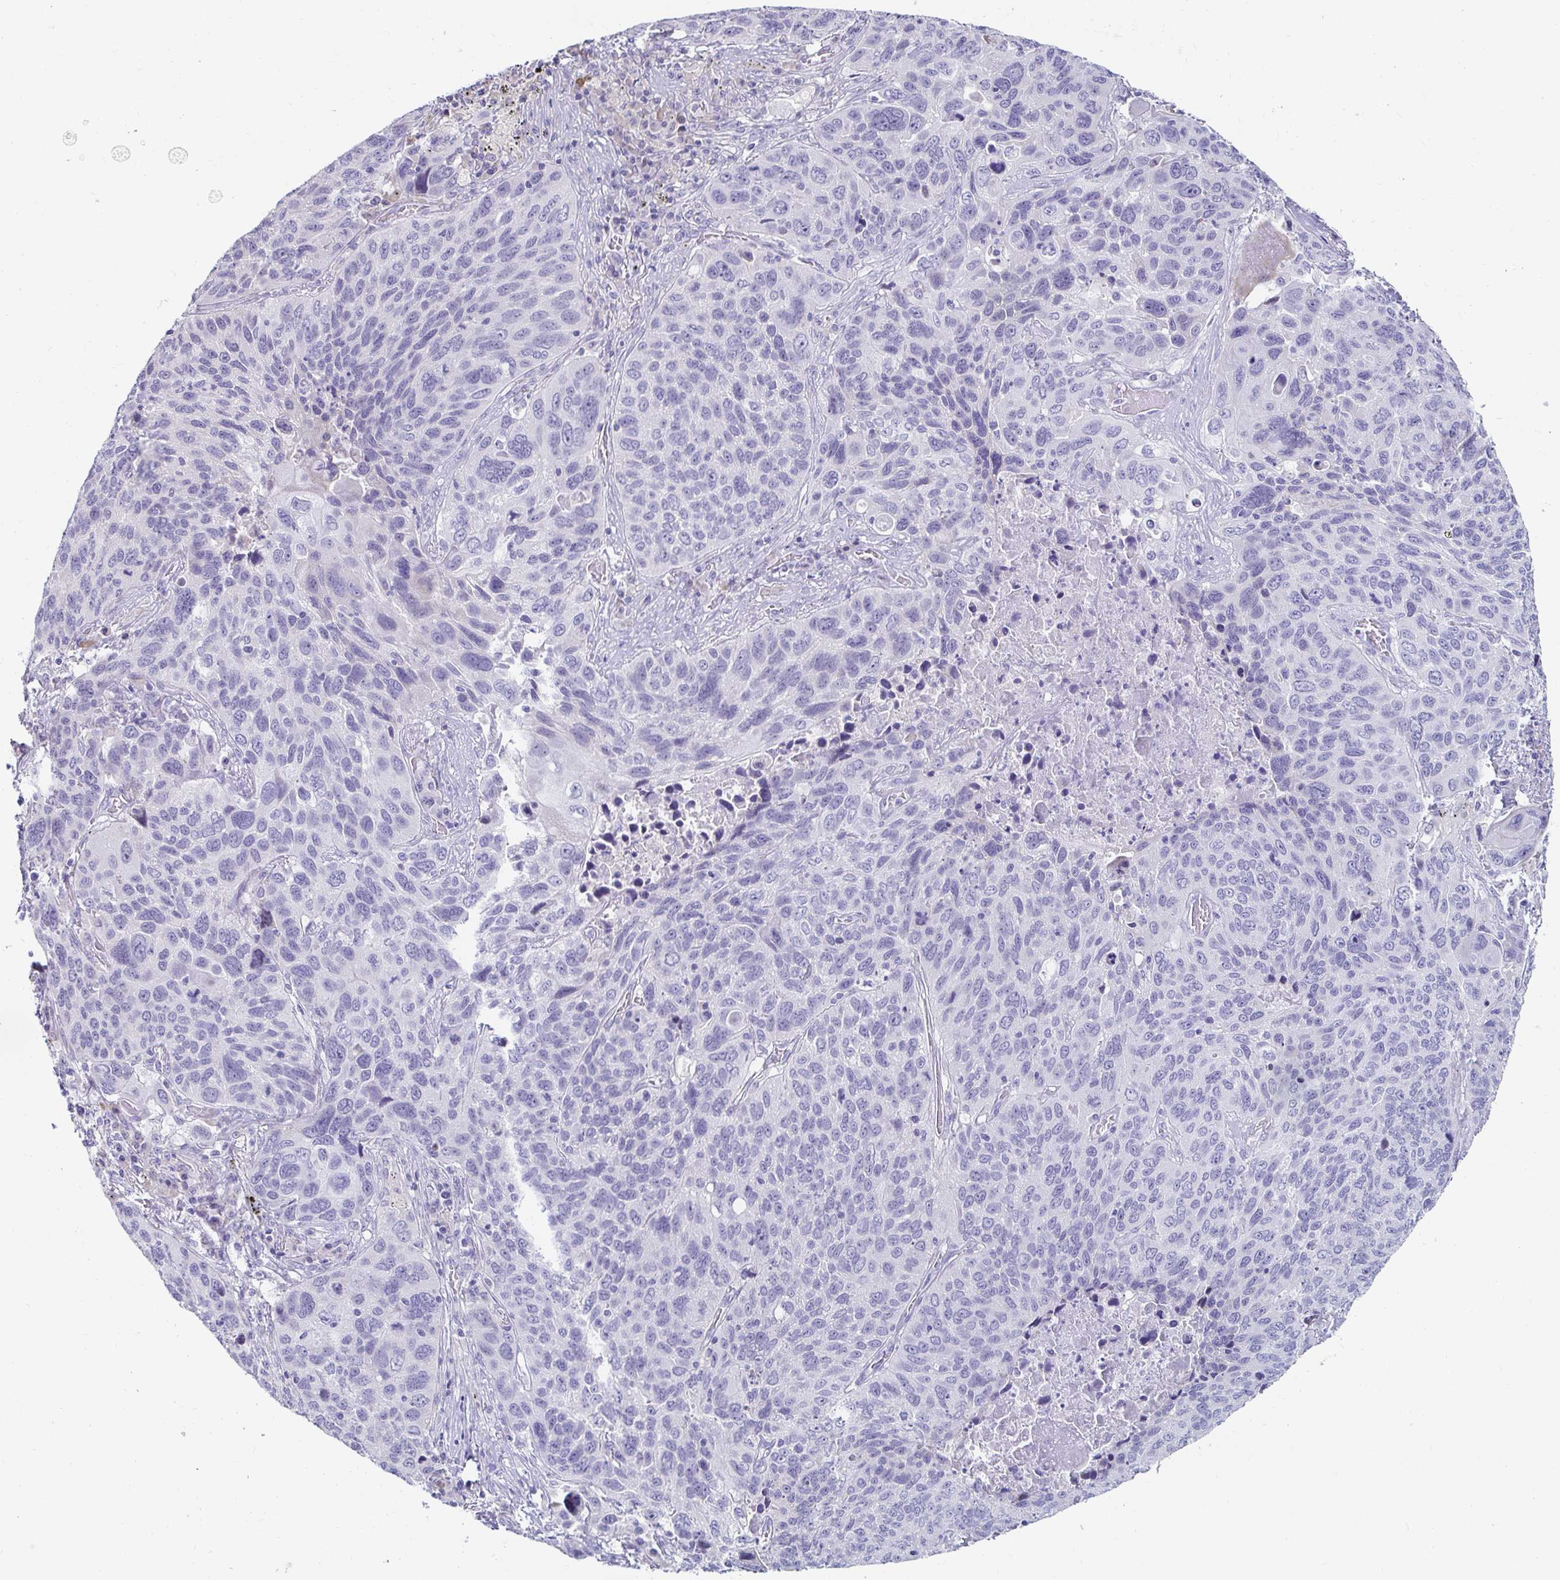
{"staining": {"intensity": "negative", "quantity": "none", "location": "none"}, "tissue": "lung cancer", "cell_type": "Tumor cells", "image_type": "cancer", "snomed": [{"axis": "morphology", "description": "Squamous cell carcinoma, NOS"}, {"axis": "topography", "description": "Lung"}], "caption": "DAB (3,3'-diaminobenzidine) immunohistochemical staining of lung squamous cell carcinoma shows no significant staining in tumor cells. (DAB (3,3'-diaminobenzidine) IHC, high magnification).", "gene": "C4orf17", "patient": {"sex": "male", "age": 68}}